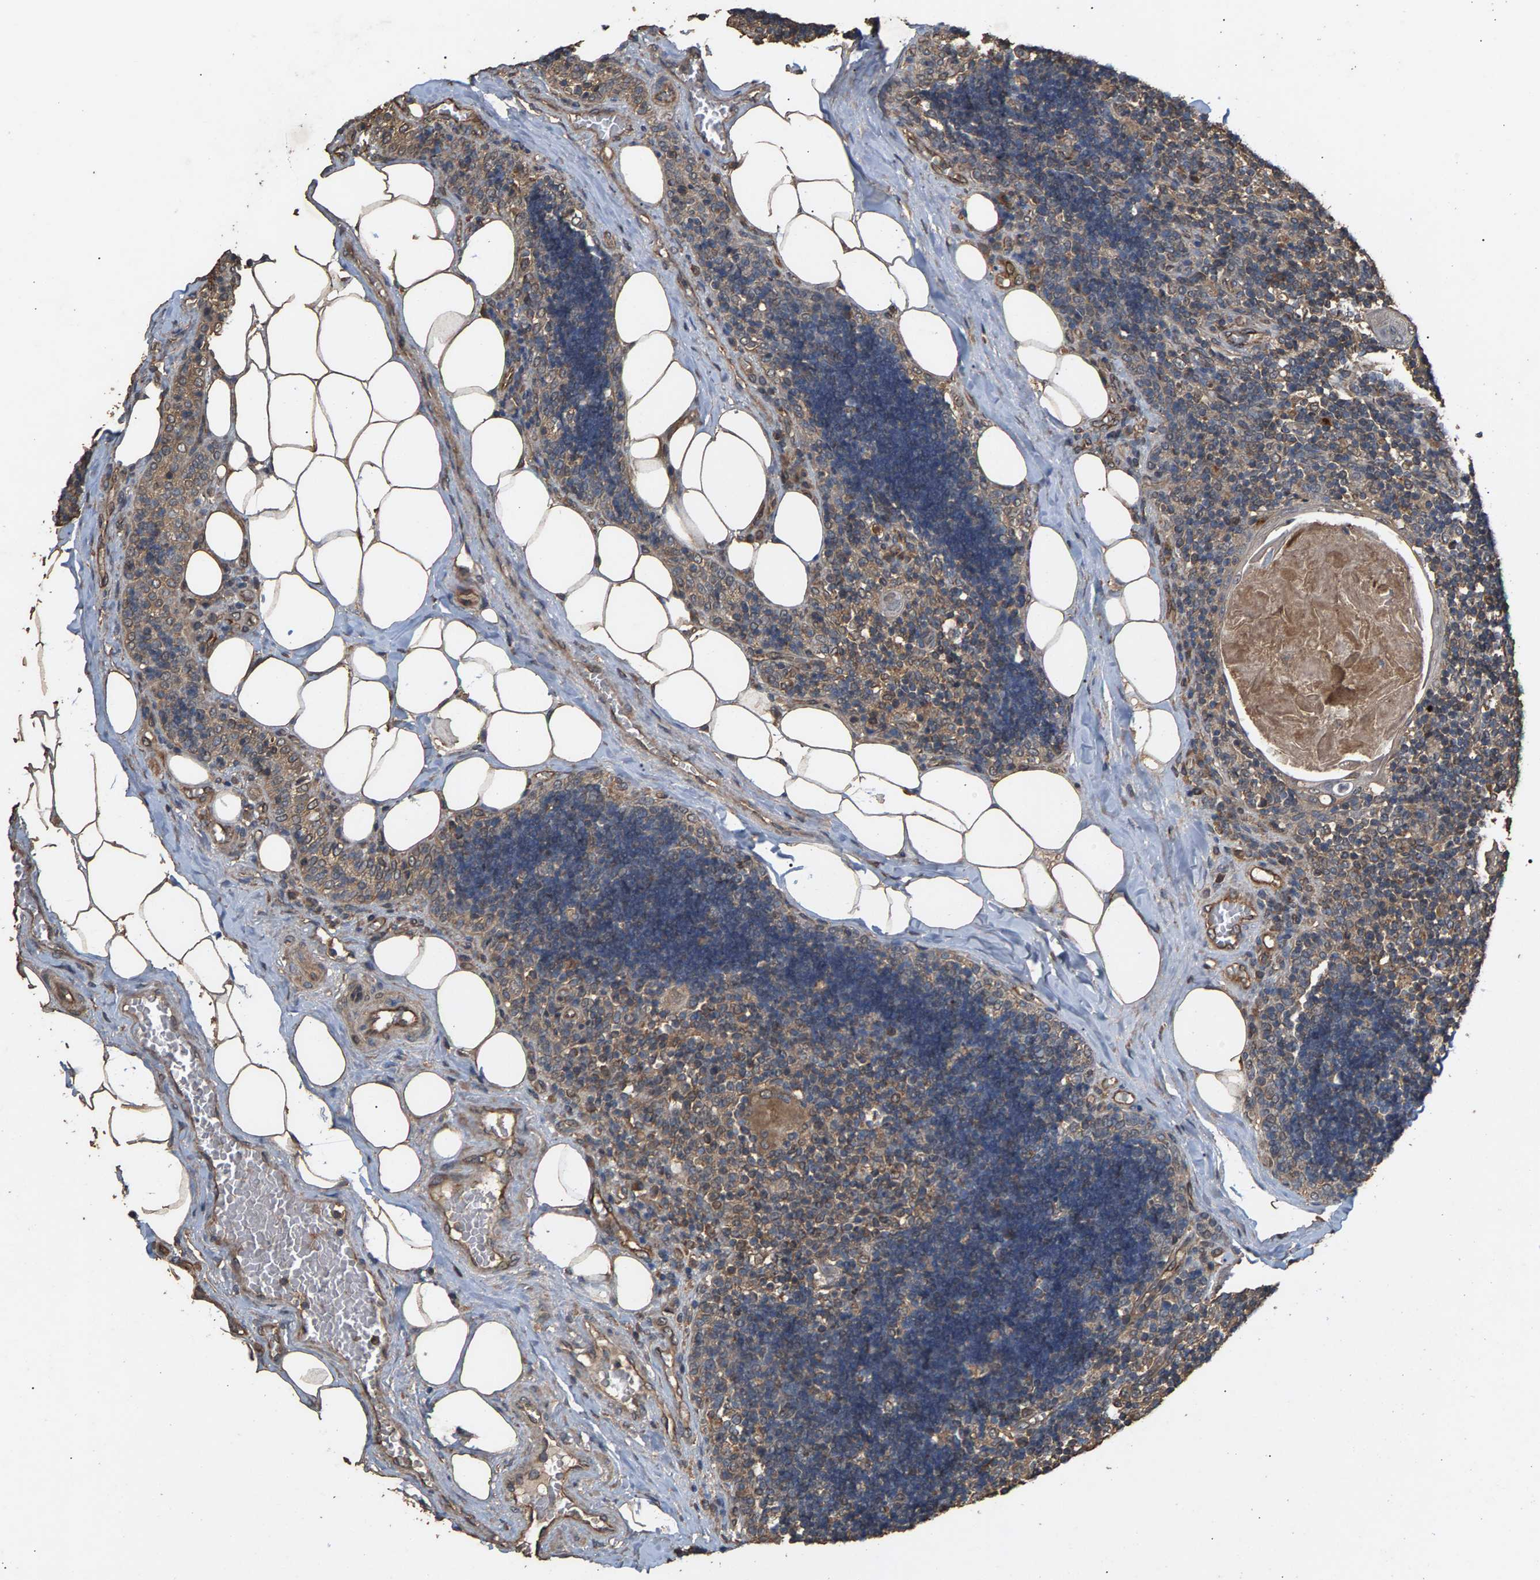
{"staining": {"intensity": "weak", "quantity": "25%-75%", "location": "cytoplasmic/membranous"}, "tissue": "lymph node", "cell_type": "Germinal center cells", "image_type": "normal", "snomed": [{"axis": "morphology", "description": "Normal tissue, NOS"}, {"axis": "topography", "description": "Lymph node"}], "caption": "This is an image of IHC staining of benign lymph node, which shows weak staining in the cytoplasmic/membranous of germinal center cells.", "gene": "HTRA3", "patient": {"sex": "male", "age": 33}}